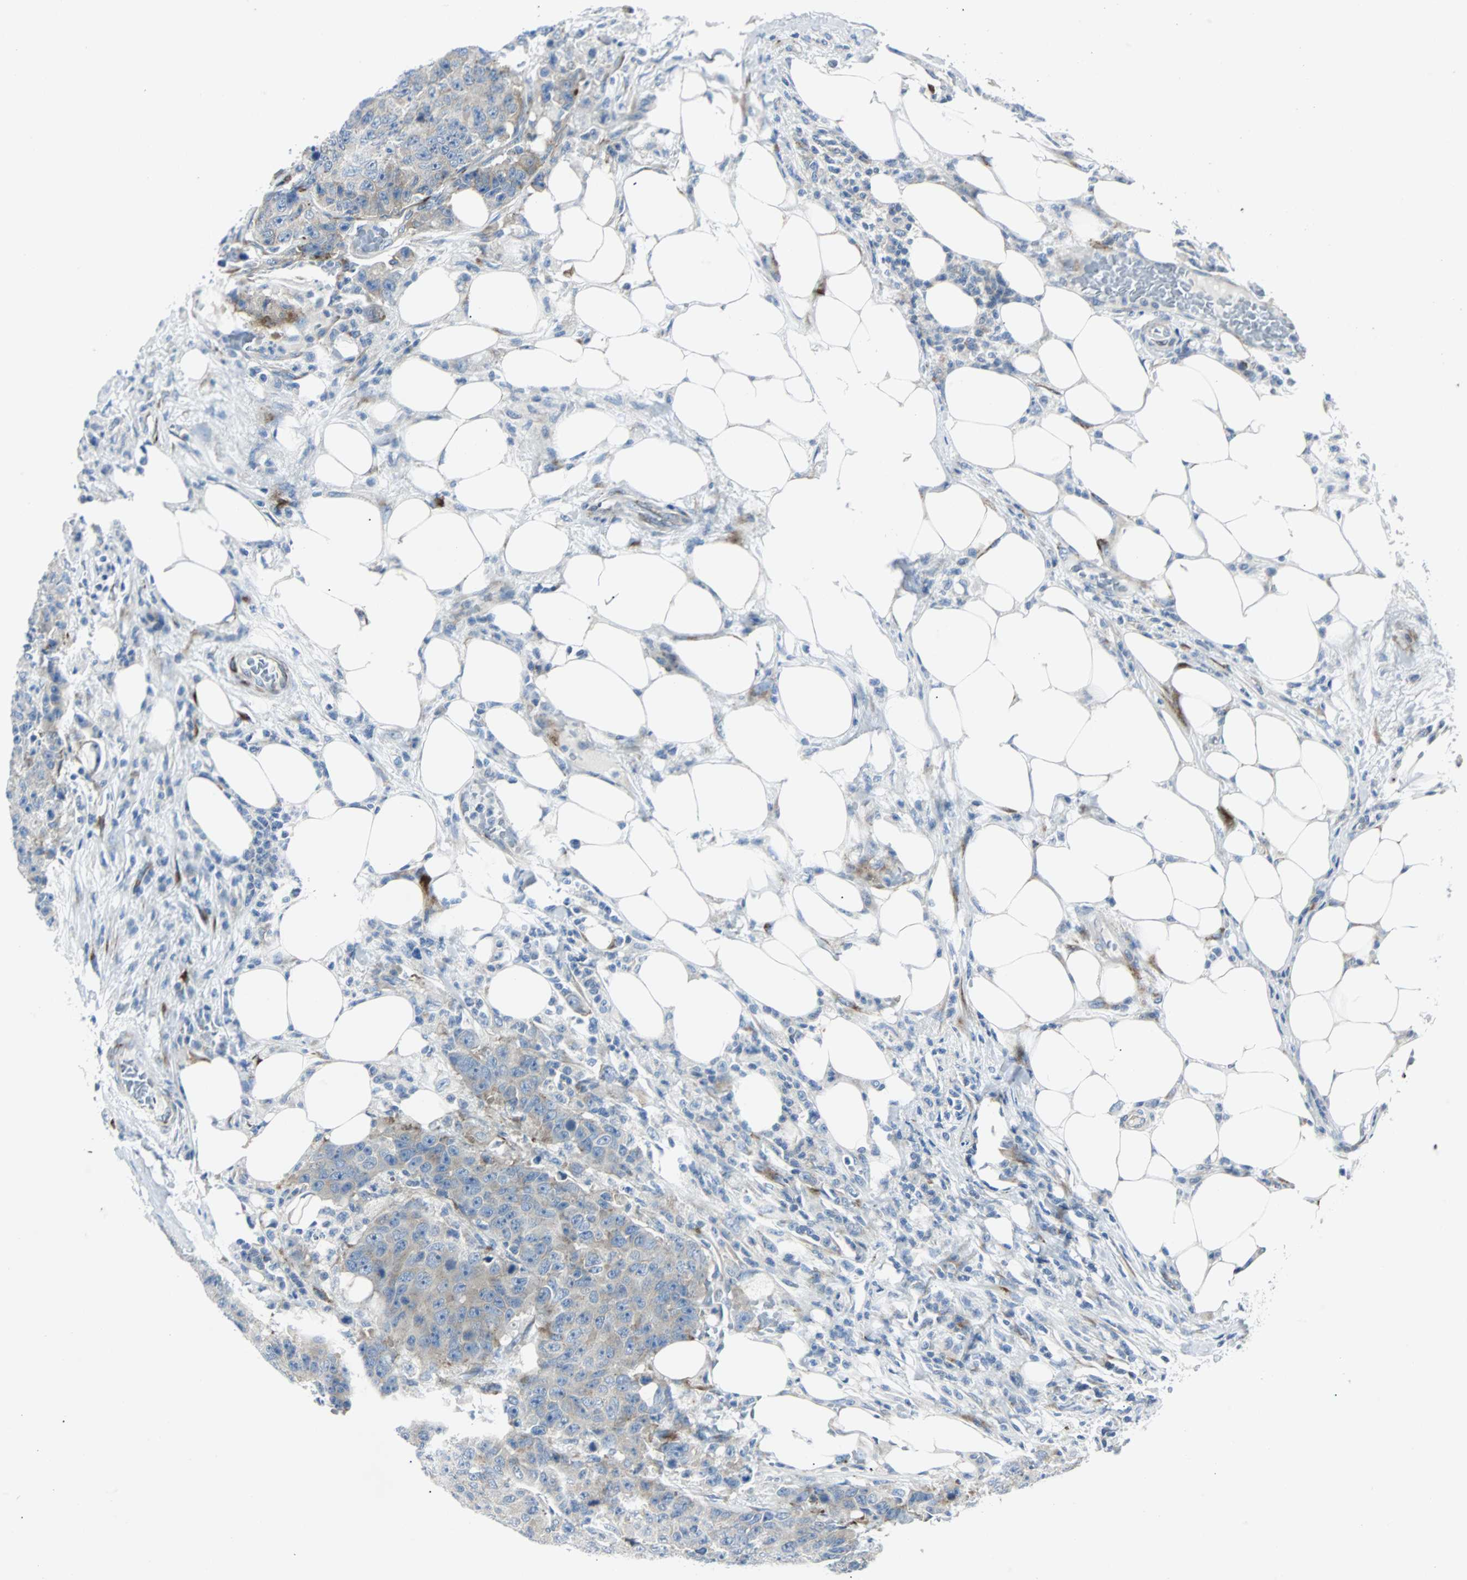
{"staining": {"intensity": "weak", "quantity": ">75%", "location": "cytoplasmic/membranous"}, "tissue": "colorectal cancer", "cell_type": "Tumor cells", "image_type": "cancer", "snomed": [{"axis": "morphology", "description": "Adenocarcinoma, NOS"}, {"axis": "topography", "description": "Colon"}], "caption": "Immunohistochemistry of human colorectal cancer exhibits low levels of weak cytoplasmic/membranous positivity in about >75% of tumor cells.", "gene": "BBC3", "patient": {"sex": "female", "age": 86}}